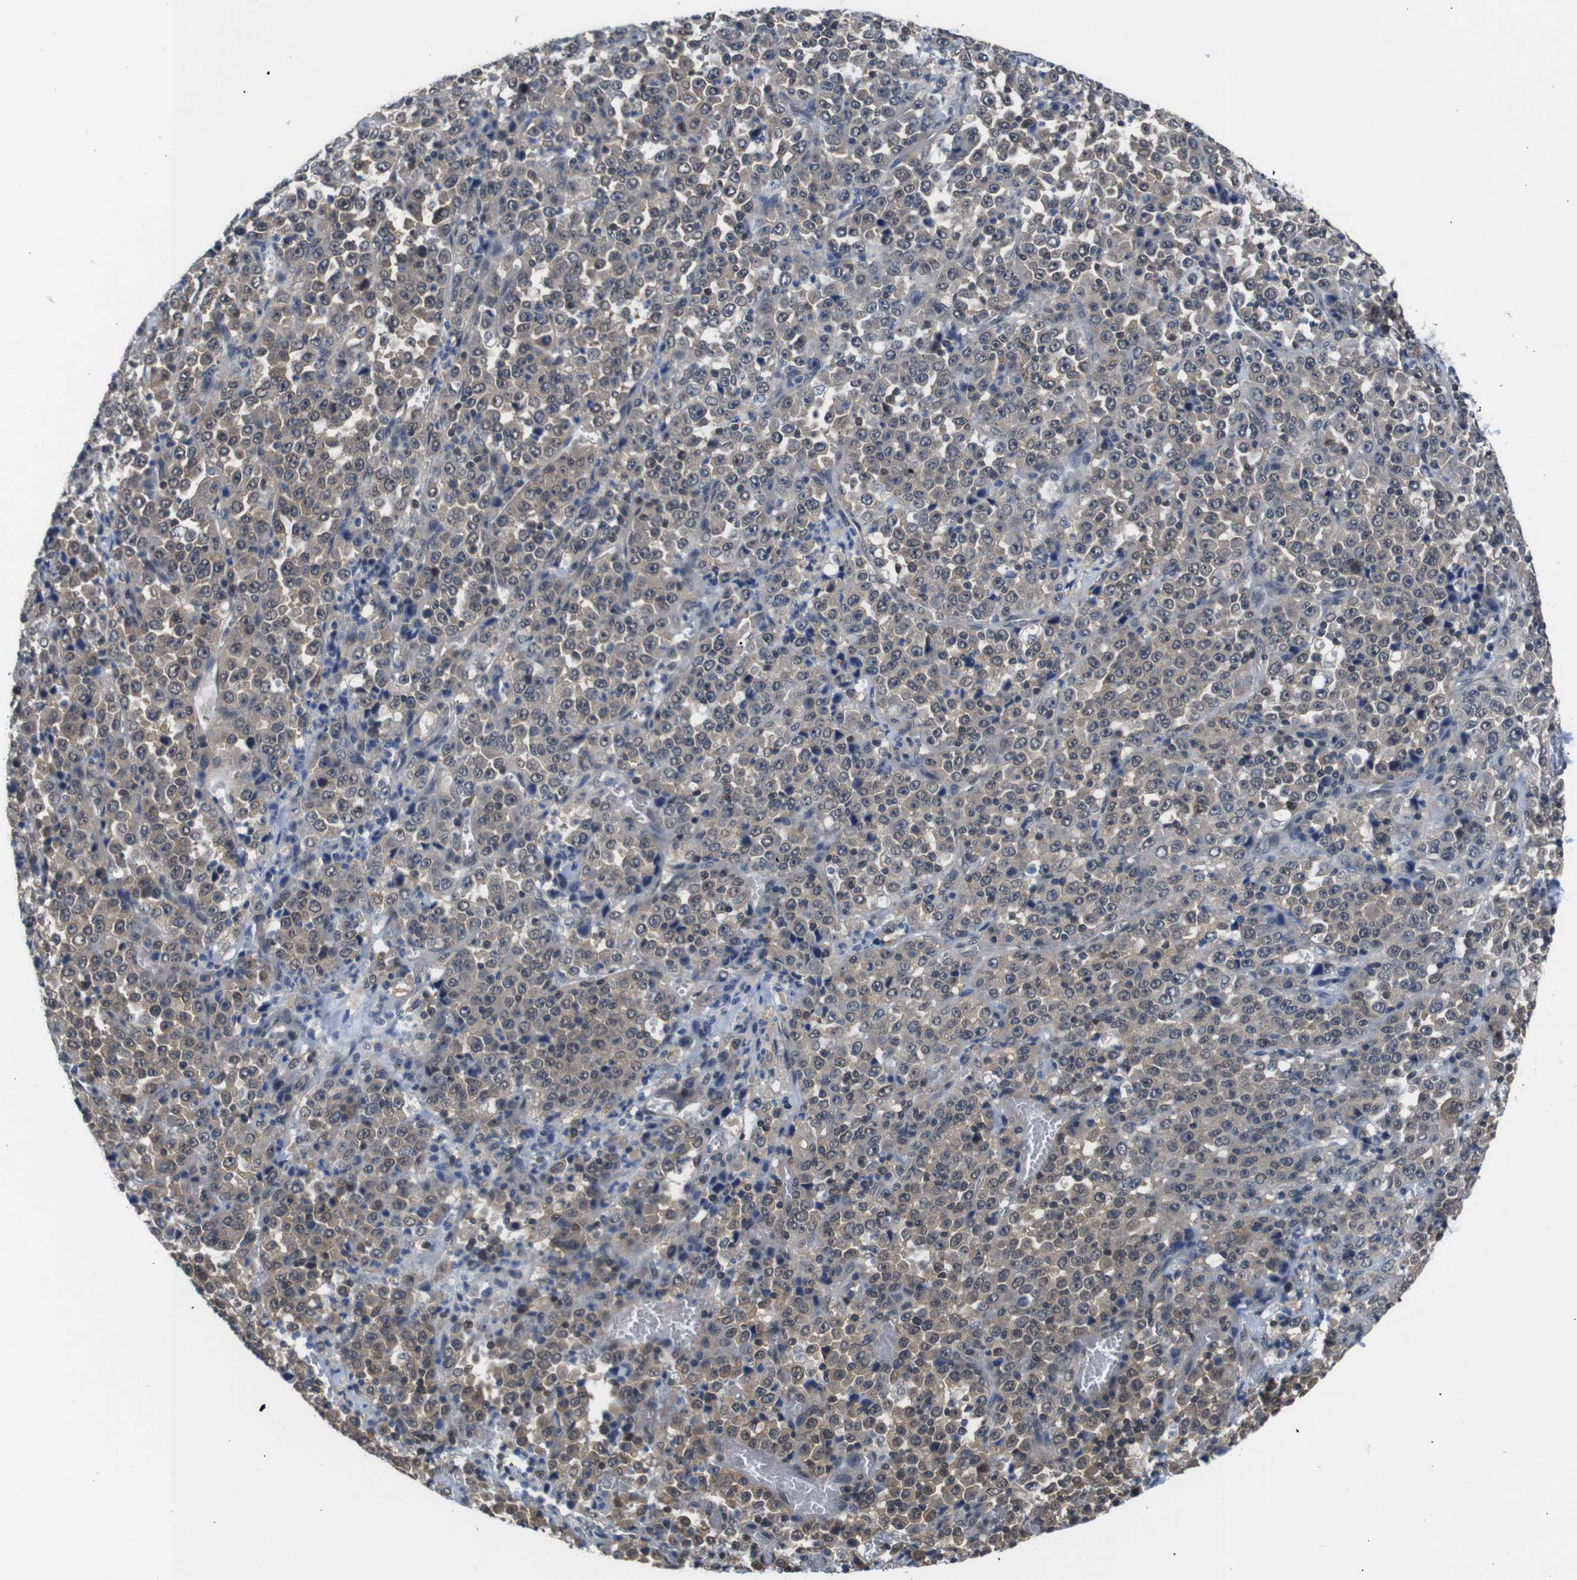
{"staining": {"intensity": "weak", "quantity": ">75%", "location": "cytoplasmic/membranous"}, "tissue": "stomach cancer", "cell_type": "Tumor cells", "image_type": "cancer", "snomed": [{"axis": "morphology", "description": "Normal tissue, NOS"}, {"axis": "morphology", "description": "Adenocarcinoma, NOS"}, {"axis": "topography", "description": "Stomach, upper"}, {"axis": "topography", "description": "Stomach"}], "caption": "Brown immunohistochemical staining in stomach cancer shows weak cytoplasmic/membranous staining in about >75% of tumor cells.", "gene": "UBXN1", "patient": {"sex": "male", "age": 59}}